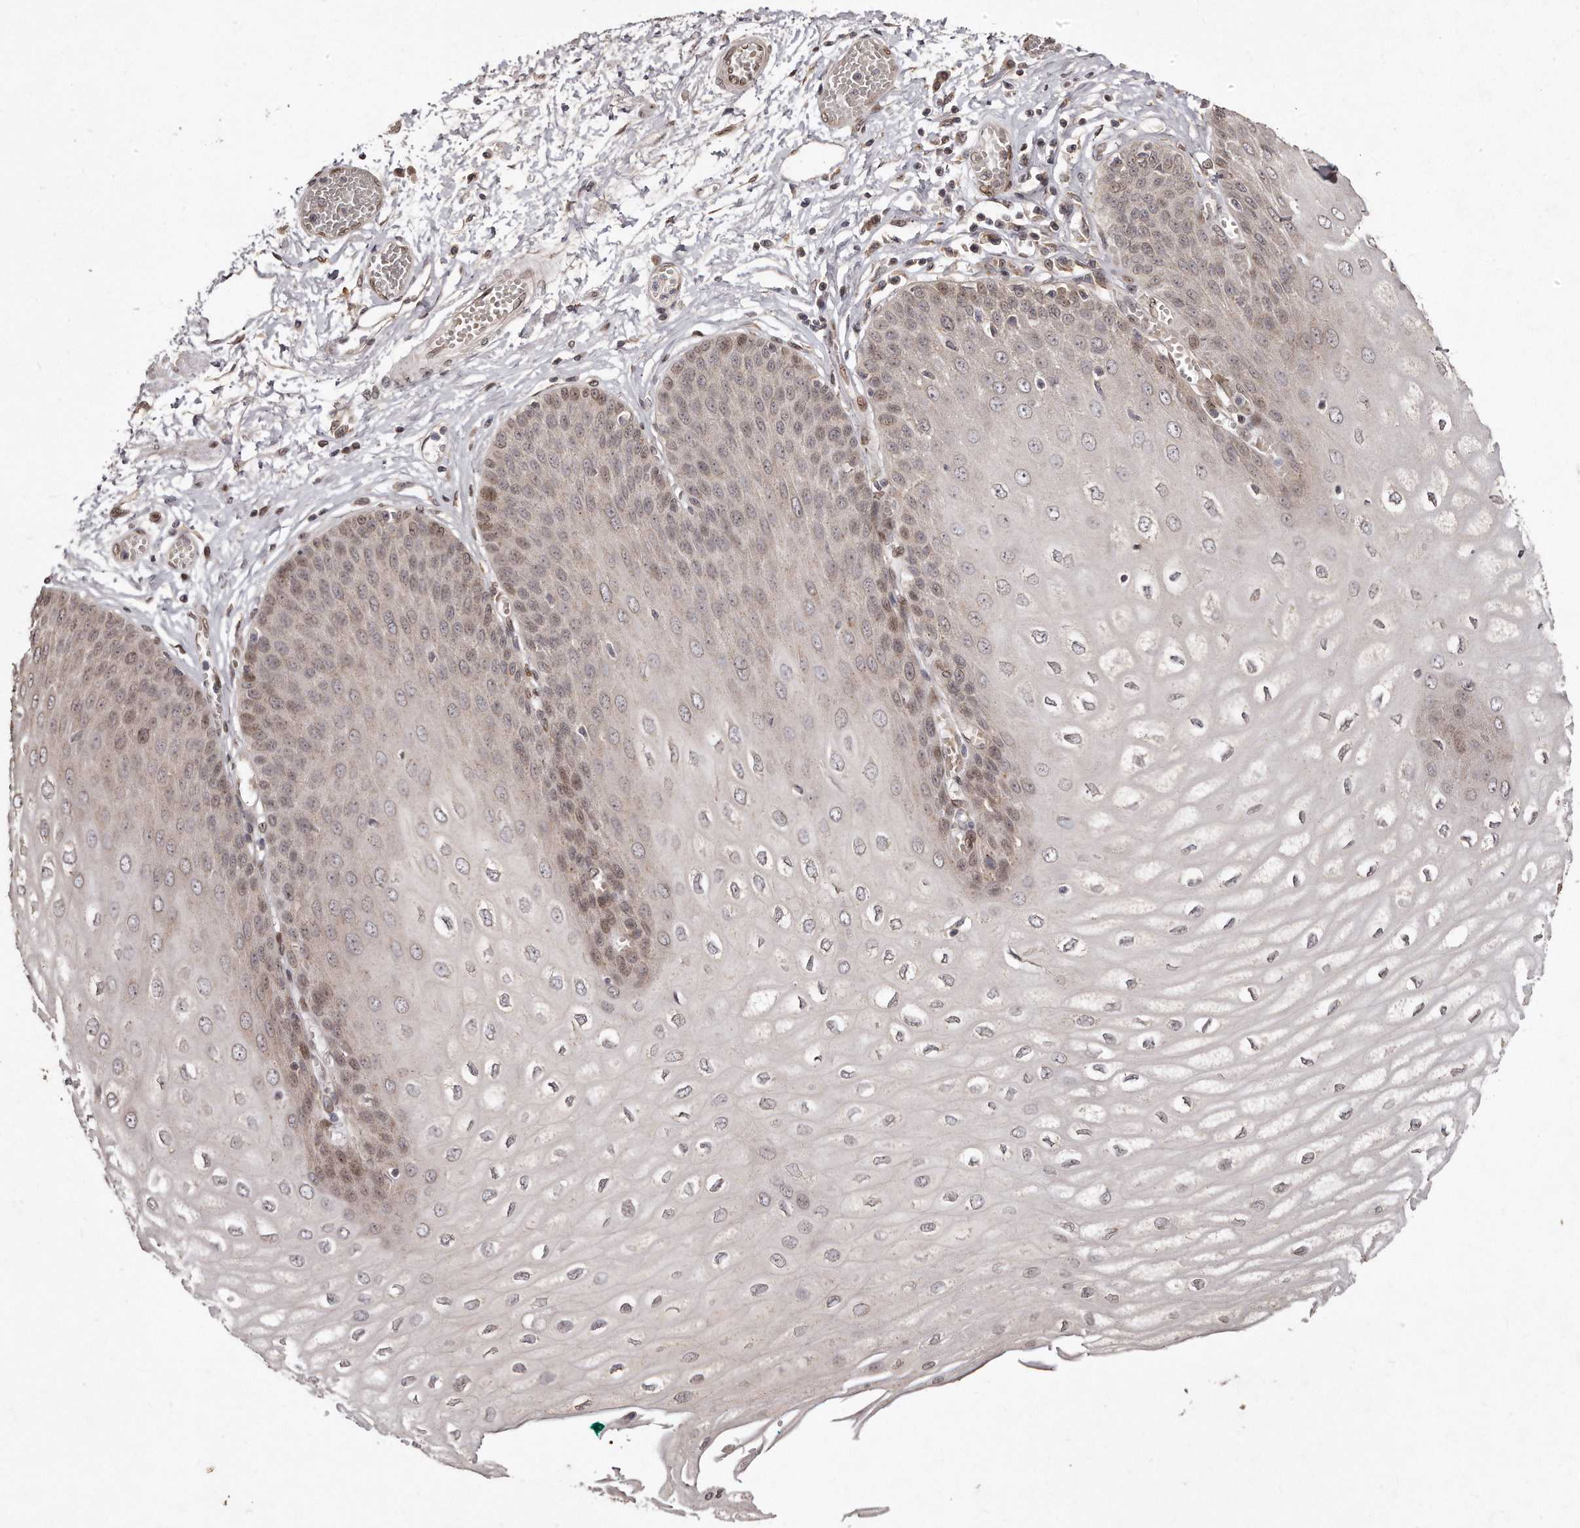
{"staining": {"intensity": "moderate", "quantity": "25%-75%", "location": "cytoplasmic/membranous,nuclear"}, "tissue": "esophagus", "cell_type": "Squamous epithelial cells", "image_type": "normal", "snomed": [{"axis": "morphology", "description": "Normal tissue, NOS"}, {"axis": "topography", "description": "Esophagus"}], "caption": "Unremarkable esophagus reveals moderate cytoplasmic/membranous,nuclear staining in approximately 25%-75% of squamous epithelial cells (Brightfield microscopy of DAB IHC at high magnification)..", "gene": "HASPIN", "patient": {"sex": "male", "age": 60}}